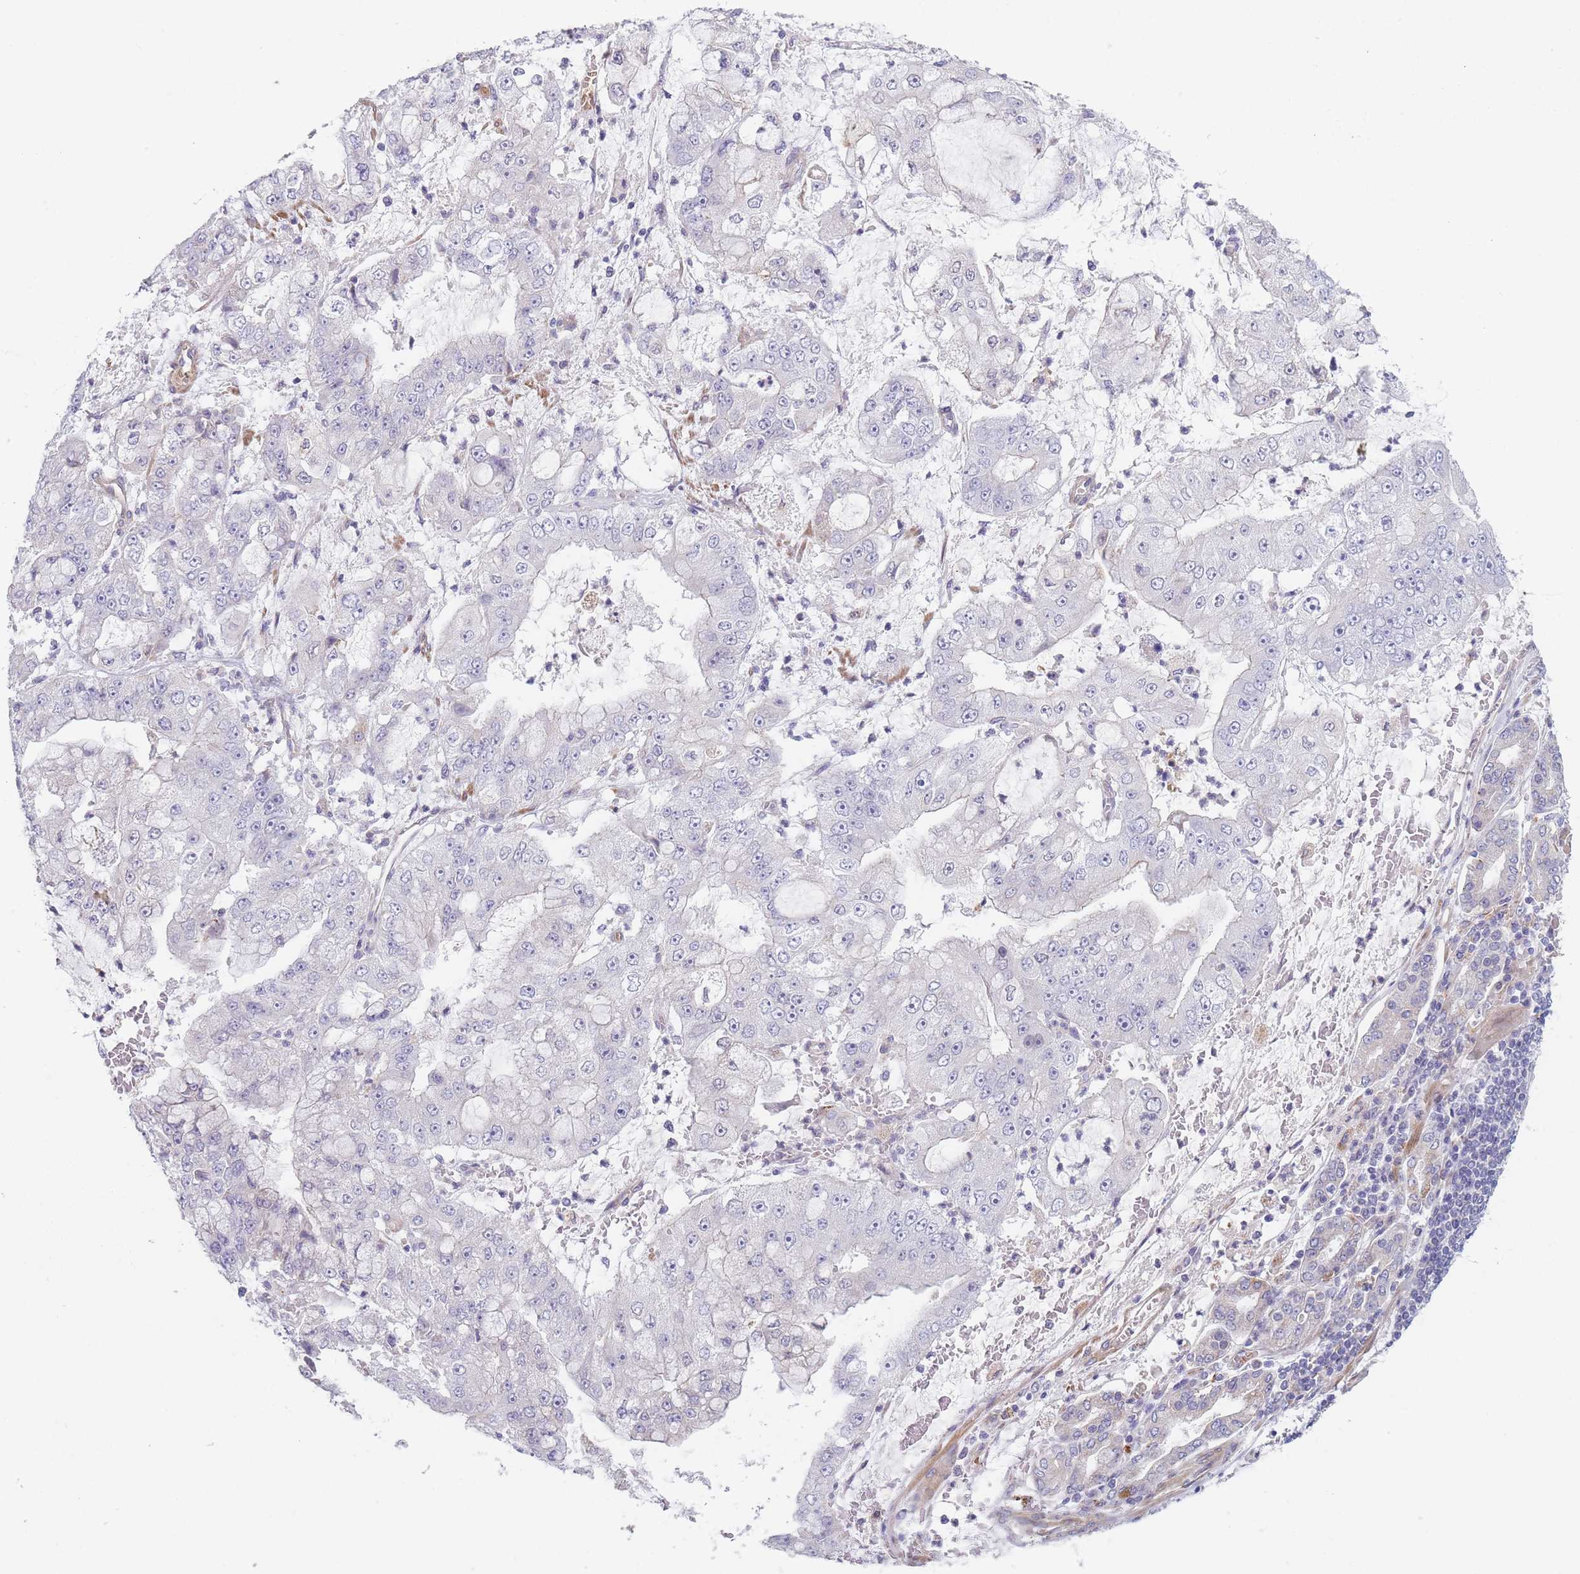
{"staining": {"intensity": "negative", "quantity": "none", "location": "none"}, "tissue": "stomach cancer", "cell_type": "Tumor cells", "image_type": "cancer", "snomed": [{"axis": "morphology", "description": "Adenocarcinoma, NOS"}, {"axis": "topography", "description": "Stomach"}], "caption": "Tumor cells are negative for brown protein staining in stomach cancer (adenocarcinoma).", "gene": "SMPD4", "patient": {"sex": "male", "age": 76}}